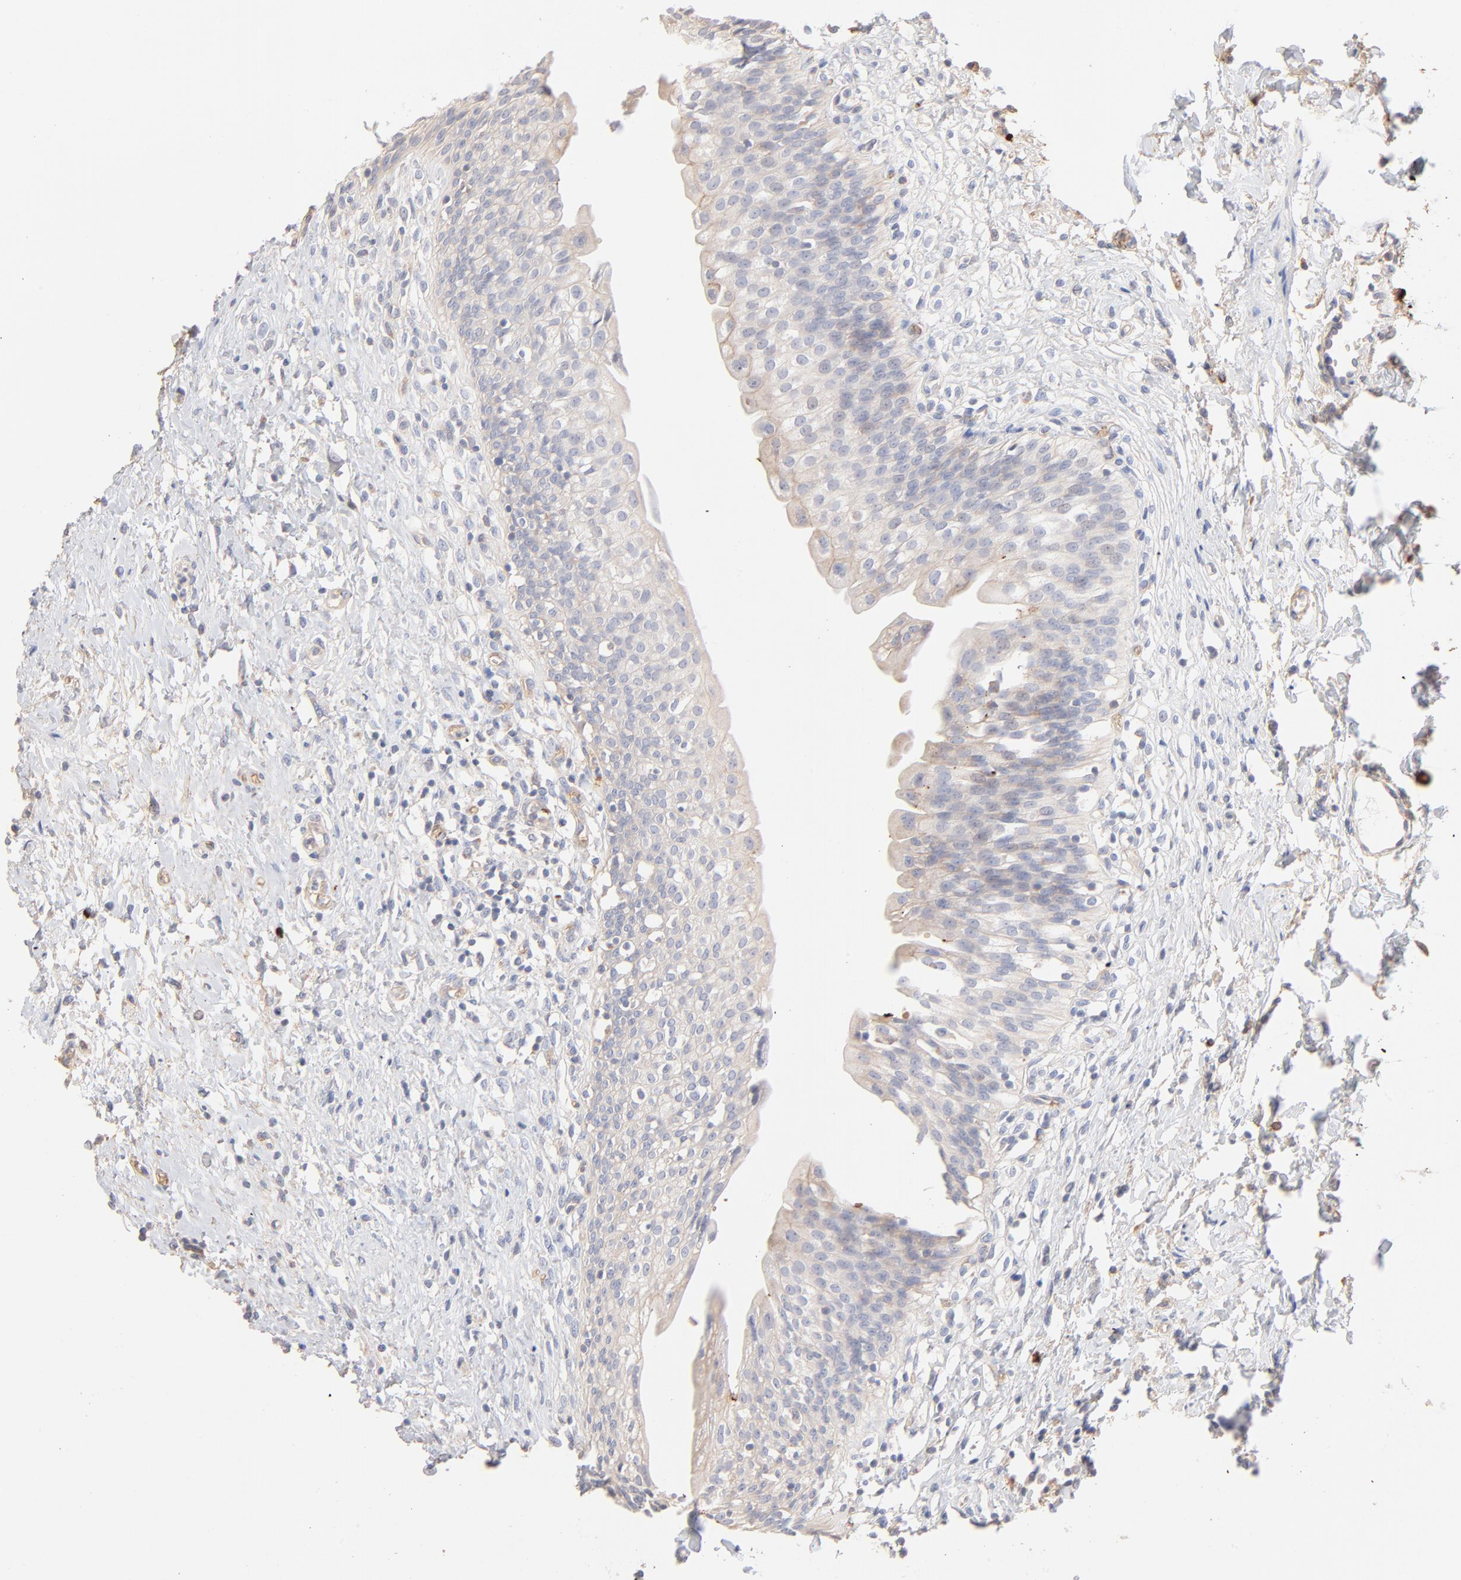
{"staining": {"intensity": "negative", "quantity": "none", "location": "none"}, "tissue": "urinary bladder", "cell_type": "Urothelial cells", "image_type": "normal", "snomed": [{"axis": "morphology", "description": "Normal tissue, NOS"}, {"axis": "topography", "description": "Urinary bladder"}], "caption": "High magnification brightfield microscopy of benign urinary bladder stained with DAB (3,3'-diaminobenzidine) (brown) and counterstained with hematoxylin (blue): urothelial cells show no significant expression. The staining was performed using DAB to visualize the protein expression in brown, while the nuclei were stained in blue with hematoxylin (Magnification: 20x).", "gene": "SPTB", "patient": {"sex": "female", "age": 80}}